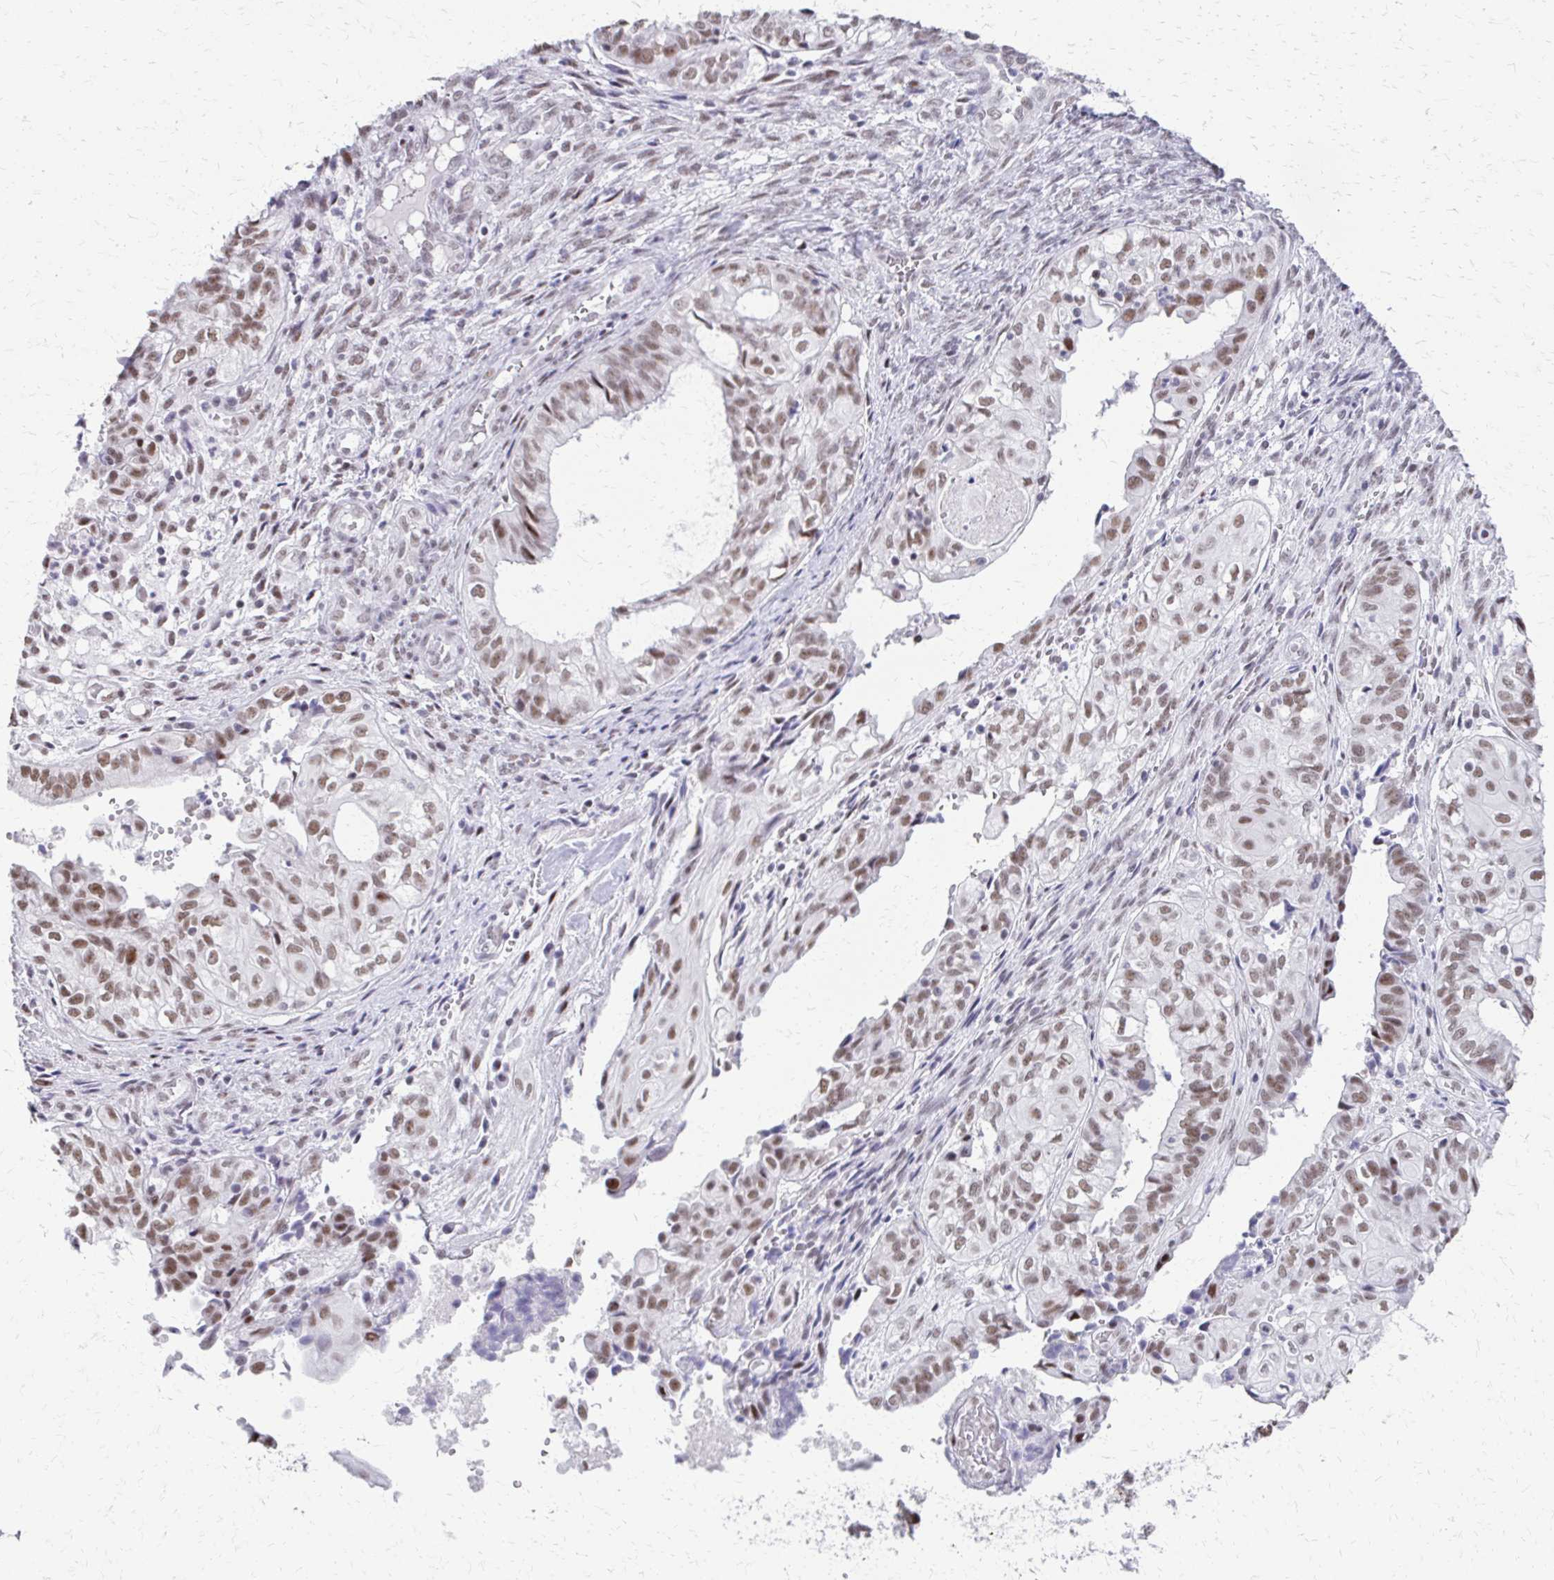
{"staining": {"intensity": "moderate", "quantity": ">75%", "location": "nuclear"}, "tissue": "ovarian cancer", "cell_type": "Tumor cells", "image_type": "cancer", "snomed": [{"axis": "morphology", "description": "Carcinoma, endometroid"}, {"axis": "topography", "description": "Ovary"}], "caption": "Protein analysis of ovarian cancer (endometroid carcinoma) tissue reveals moderate nuclear expression in approximately >75% of tumor cells.", "gene": "SS18", "patient": {"sex": "female", "age": 64}}